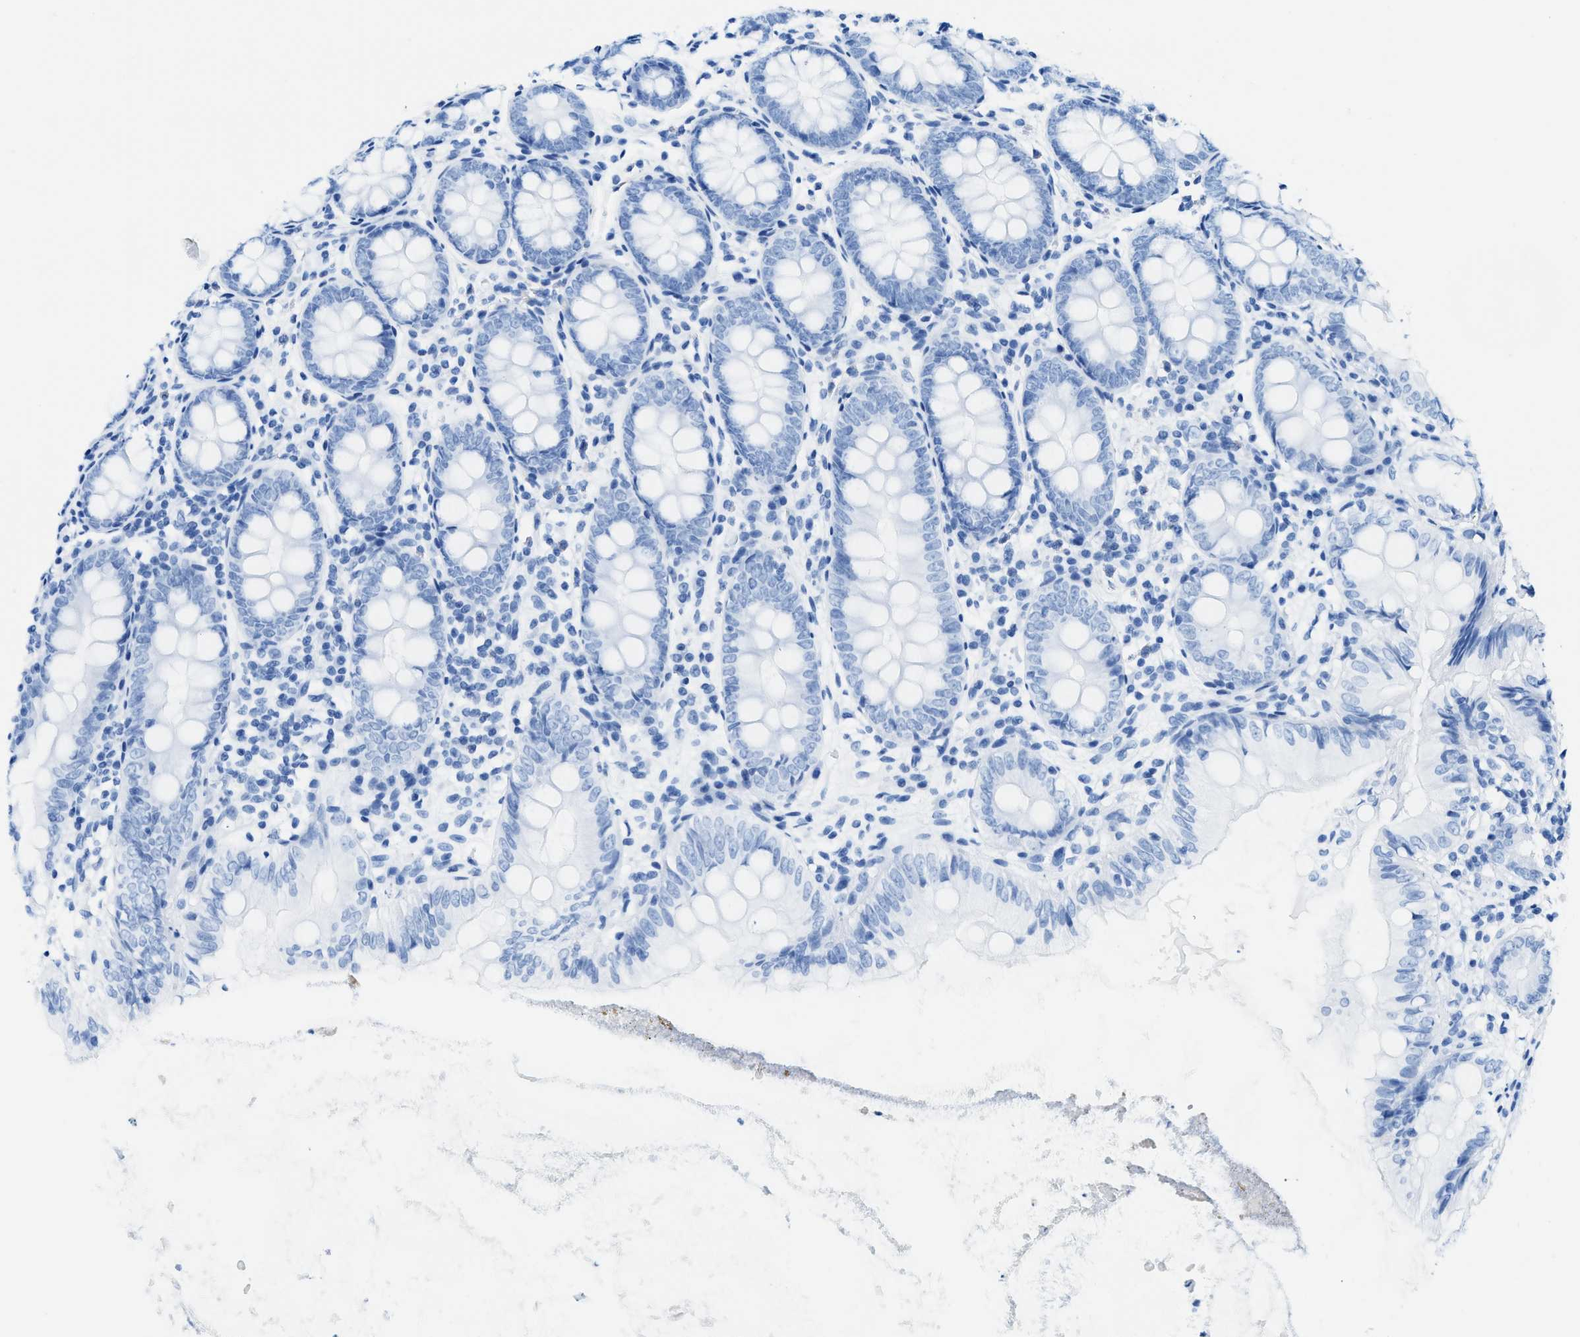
{"staining": {"intensity": "negative", "quantity": "none", "location": "none"}, "tissue": "appendix", "cell_type": "Glandular cells", "image_type": "normal", "snomed": [{"axis": "morphology", "description": "Normal tissue, NOS"}, {"axis": "topography", "description": "Appendix"}], "caption": "High power microscopy photomicrograph of an immunohistochemistry (IHC) micrograph of normal appendix, revealing no significant positivity in glandular cells.", "gene": "NEB", "patient": {"sex": "female", "age": 77}}